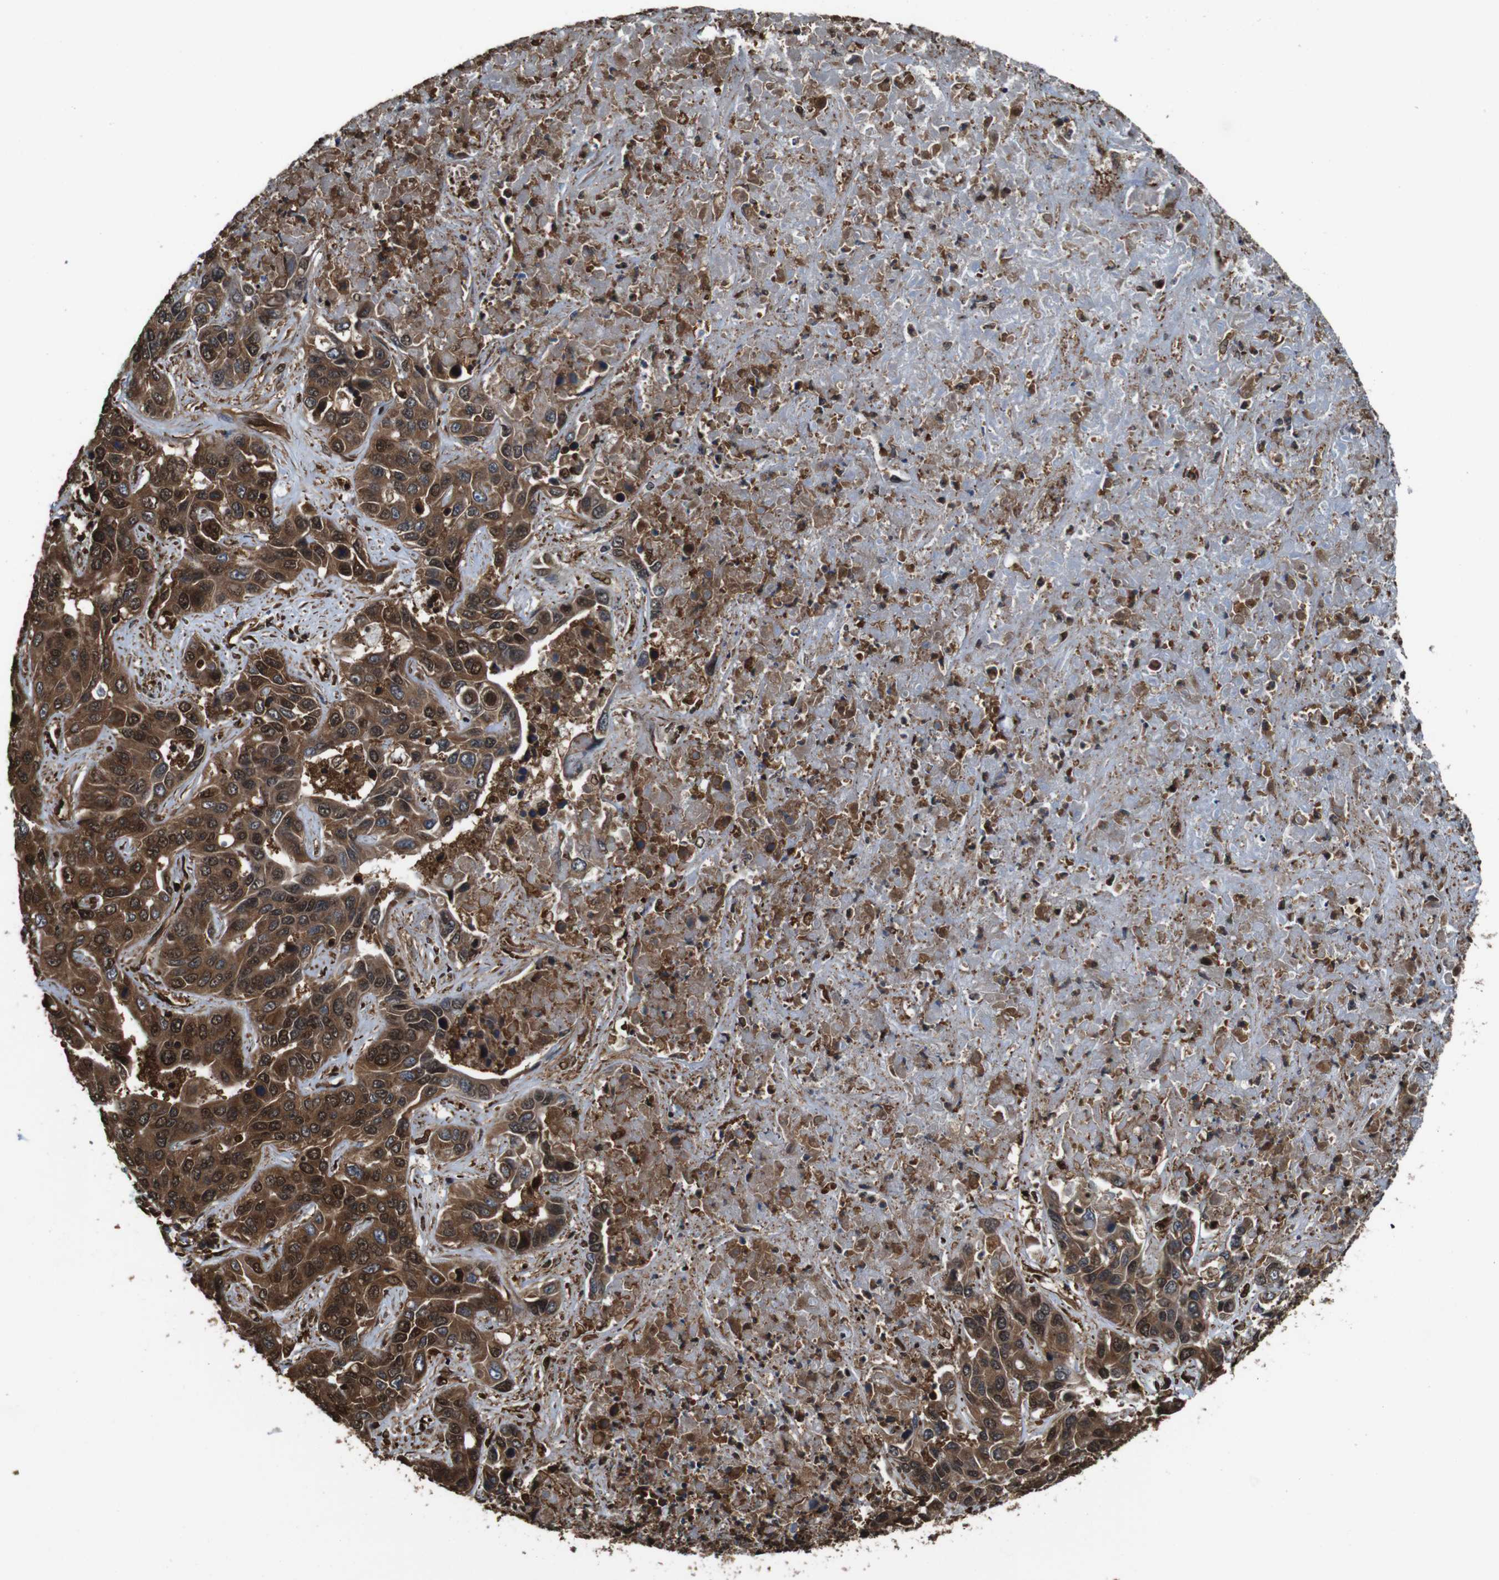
{"staining": {"intensity": "strong", "quantity": ">75%", "location": "cytoplasmic/membranous,nuclear"}, "tissue": "liver cancer", "cell_type": "Tumor cells", "image_type": "cancer", "snomed": [{"axis": "morphology", "description": "Cholangiocarcinoma"}, {"axis": "topography", "description": "Liver"}], "caption": "Protein staining of liver cancer tissue displays strong cytoplasmic/membranous and nuclear expression in about >75% of tumor cells.", "gene": "VCP", "patient": {"sex": "female", "age": 52}}